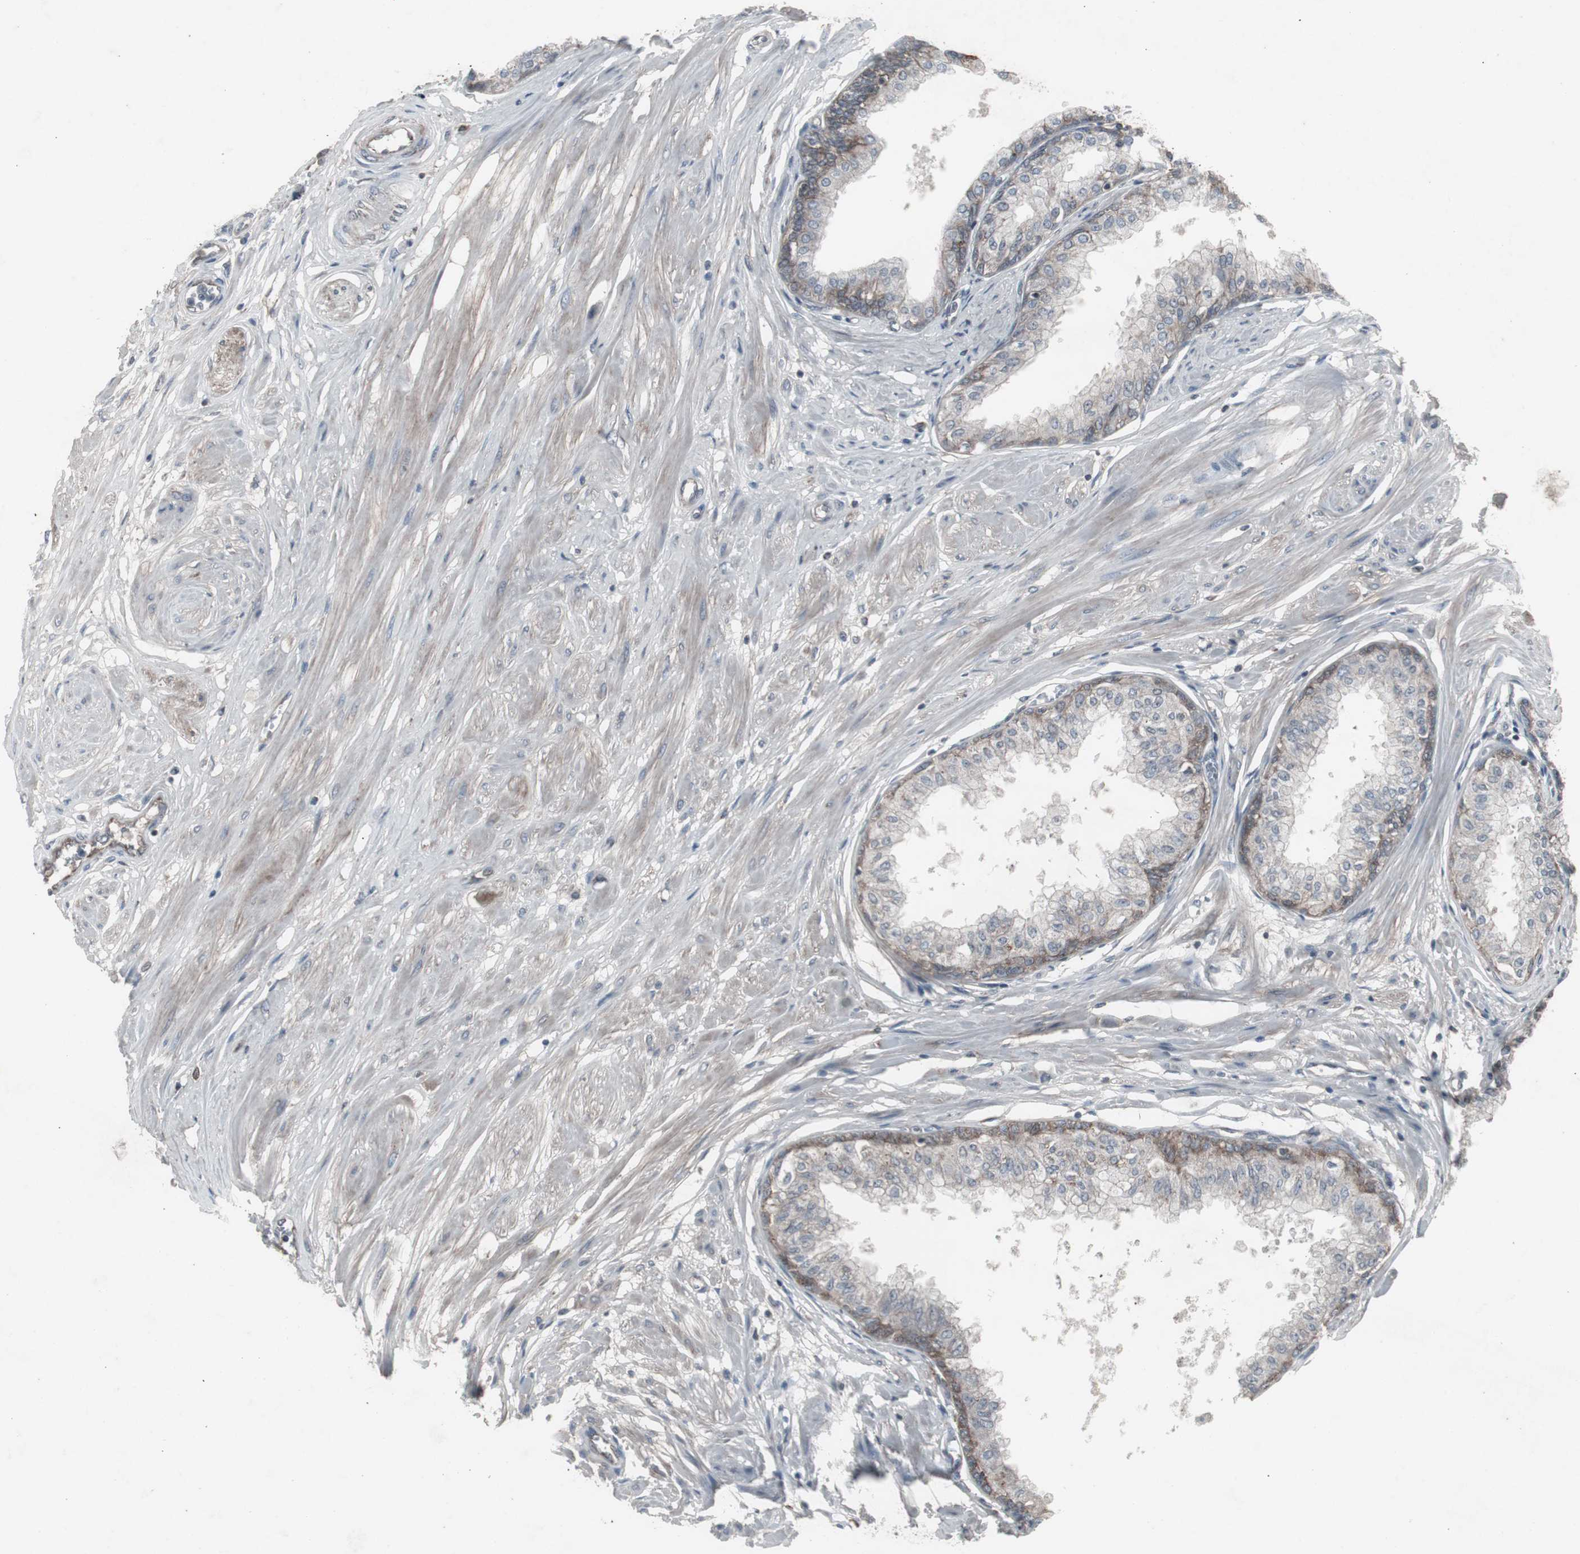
{"staining": {"intensity": "weak", "quantity": "<25%", "location": "cytoplasmic/membranous"}, "tissue": "prostate", "cell_type": "Glandular cells", "image_type": "normal", "snomed": [{"axis": "morphology", "description": "Normal tissue, NOS"}, {"axis": "topography", "description": "Prostate"}, {"axis": "topography", "description": "Seminal veicle"}], "caption": "Human prostate stained for a protein using immunohistochemistry (IHC) demonstrates no expression in glandular cells.", "gene": "SSTR2", "patient": {"sex": "male", "age": 60}}